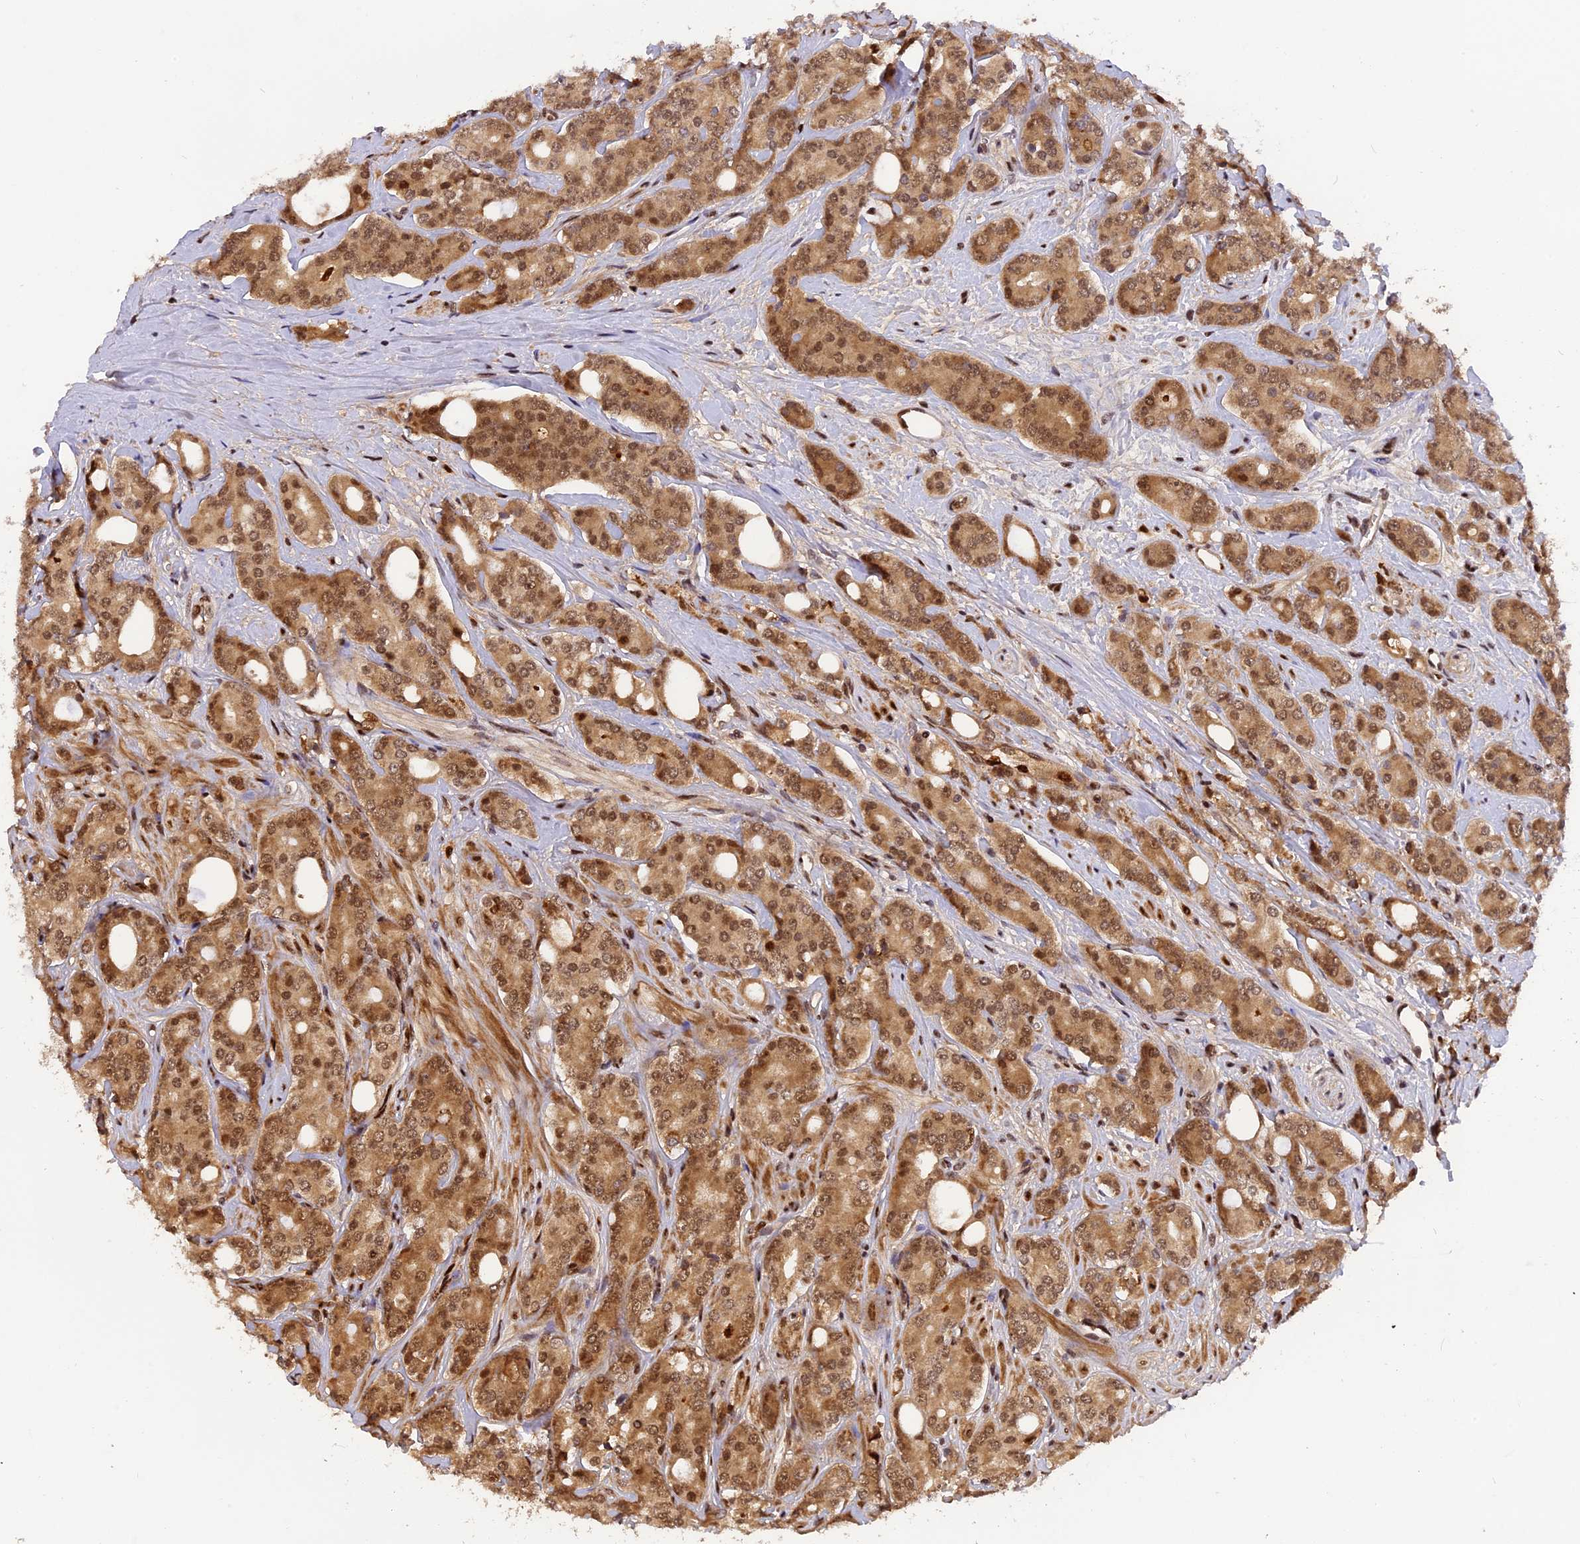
{"staining": {"intensity": "moderate", "quantity": ">75%", "location": "cytoplasmic/membranous,nuclear"}, "tissue": "prostate cancer", "cell_type": "Tumor cells", "image_type": "cancer", "snomed": [{"axis": "morphology", "description": "Adenocarcinoma, High grade"}, {"axis": "topography", "description": "Prostate"}], "caption": "A brown stain labels moderate cytoplasmic/membranous and nuclear expression of a protein in human prostate cancer (adenocarcinoma (high-grade)) tumor cells.", "gene": "MICALL1", "patient": {"sex": "male", "age": 62}}